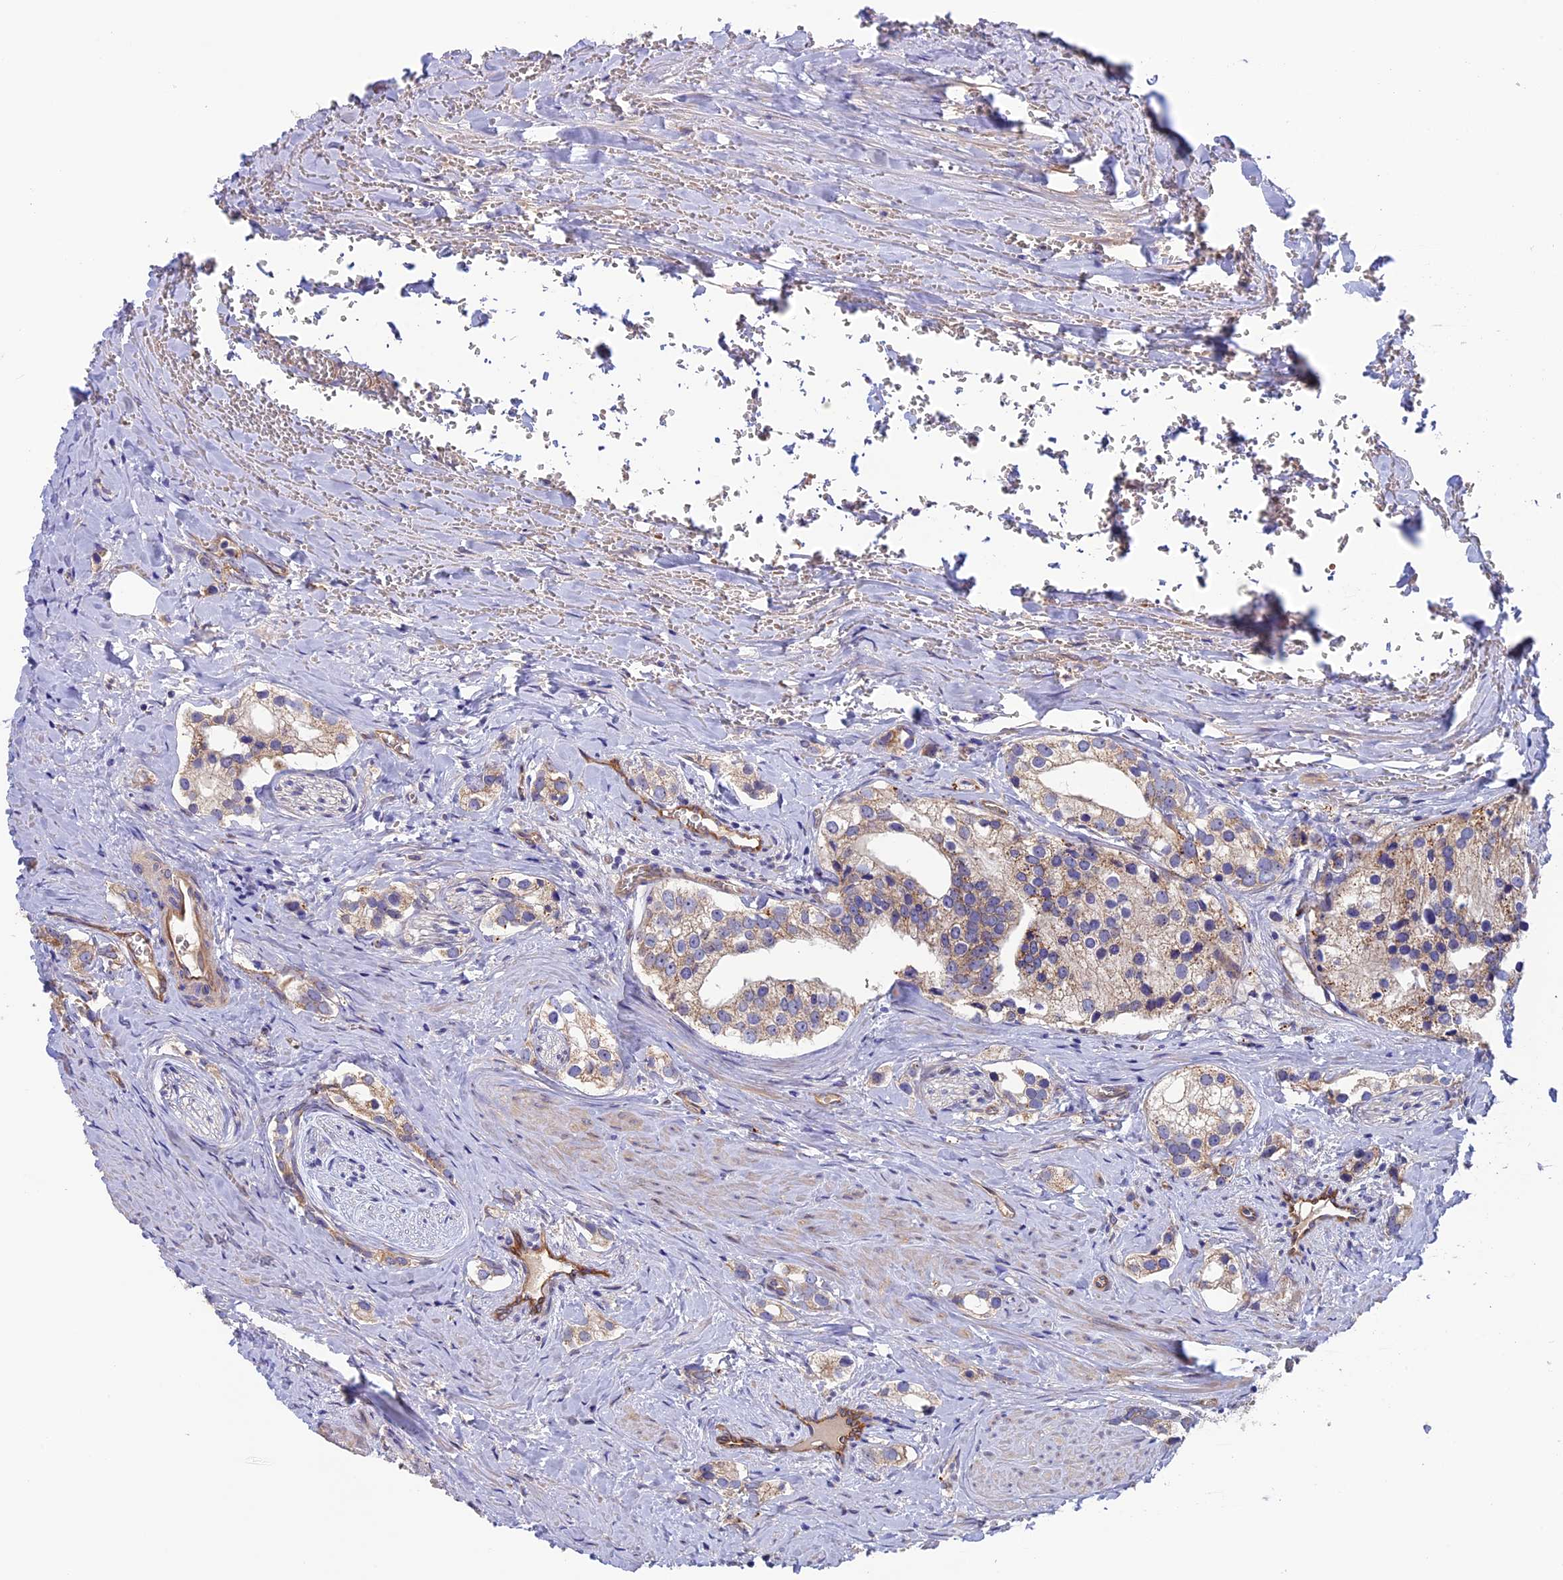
{"staining": {"intensity": "weak", "quantity": "25%-75%", "location": "cytoplasmic/membranous"}, "tissue": "prostate cancer", "cell_type": "Tumor cells", "image_type": "cancer", "snomed": [{"axis": "morphology", "description": "Adenocarcinoma, High grade"}, {"axis": "topography", "description": "Prostate"}], "caption": "Human prostate cancer stained with a protein marker exhibits weak staining in tumor cells.", "gene": "DUS3L", "patient": {"sex": "male", "age": 66}}